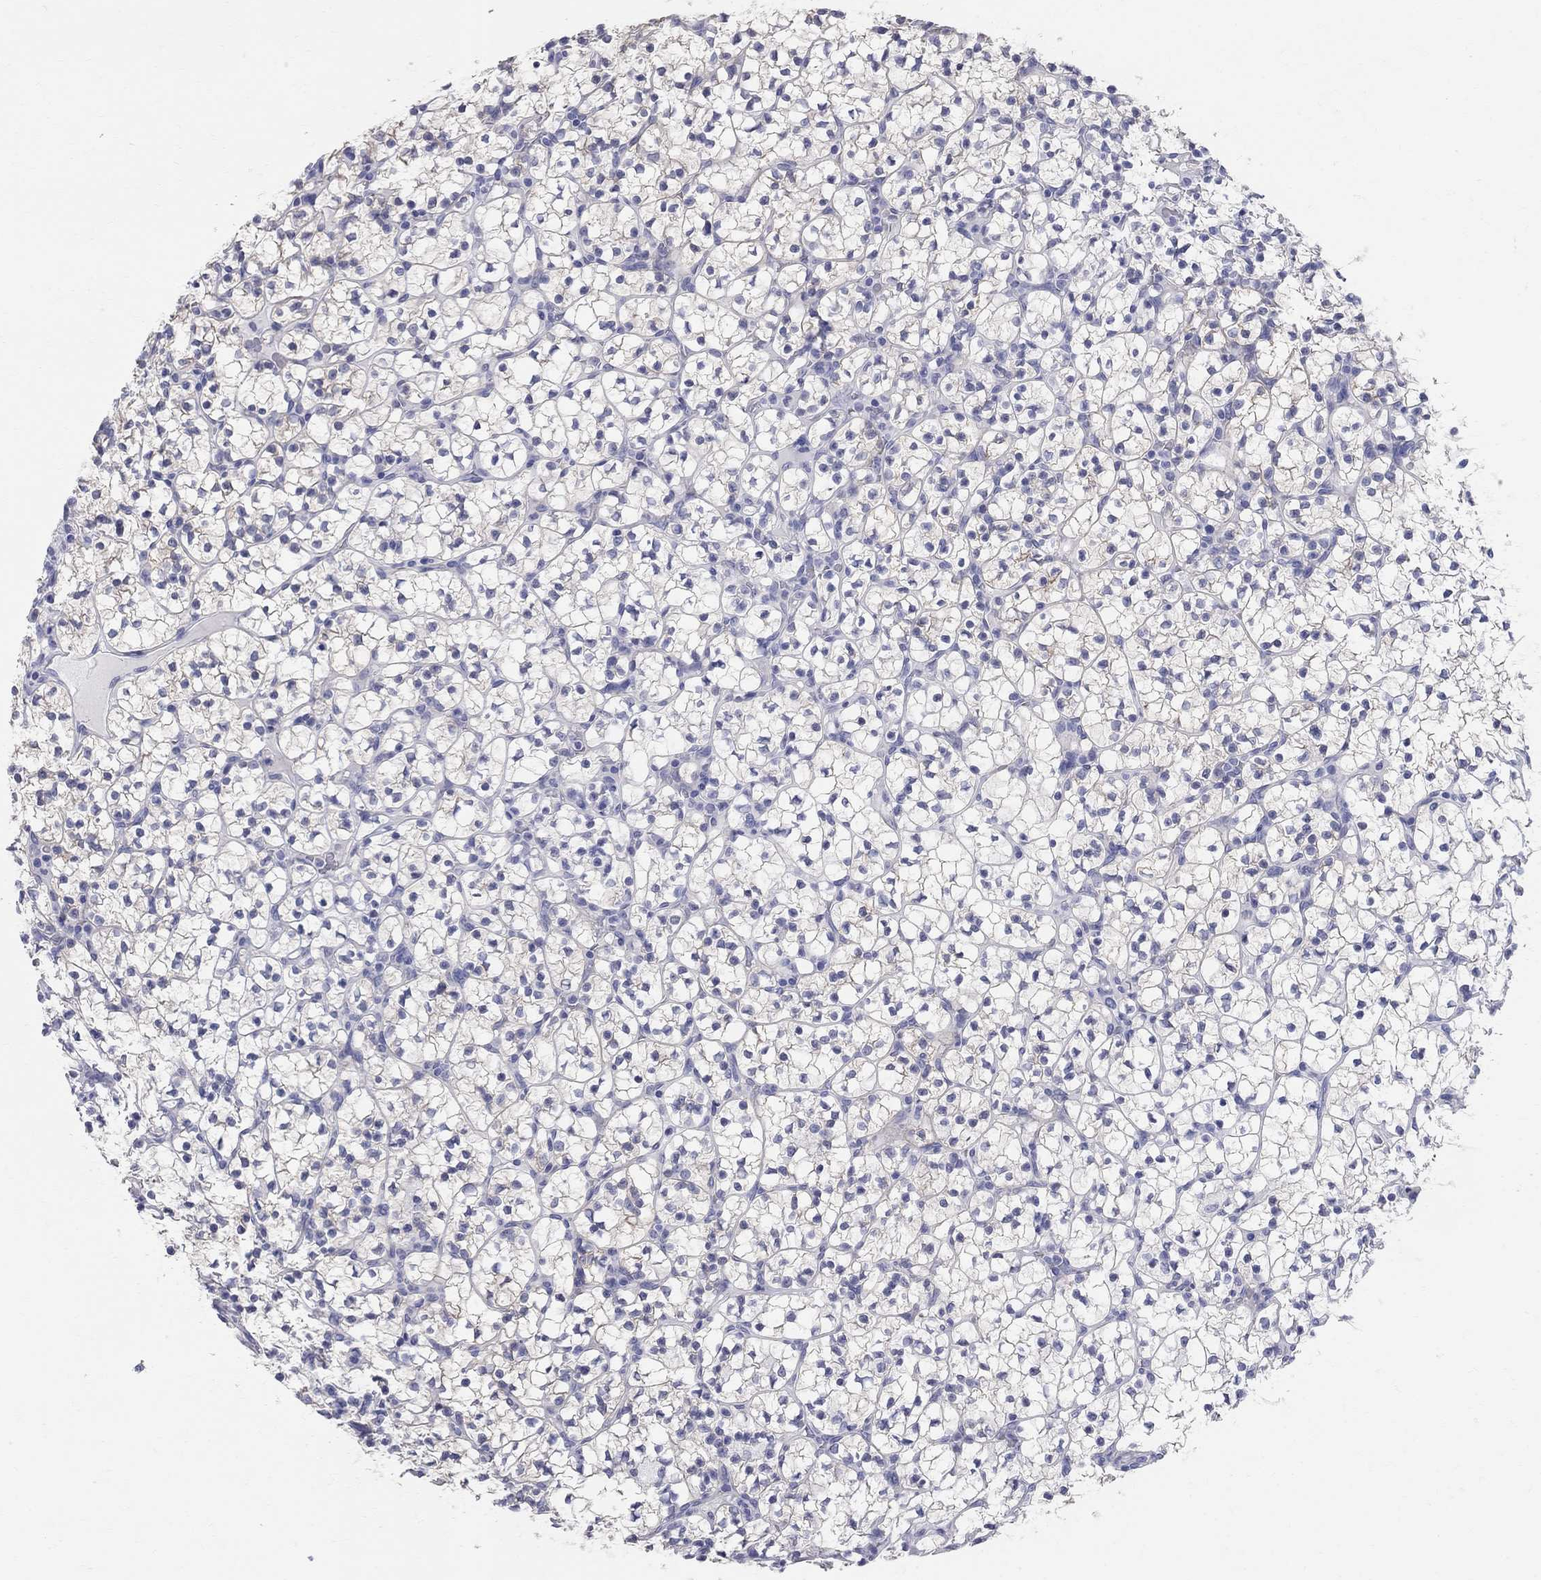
{"staining": {"intensity": "negative", "quantity": "none", "location": "none"}, "tissue": "renal cancer", "cell_type": "Tumor cells", "image_type": "cancer", "snomed": [{"axis": "morphology", "description": "Adenocarcinoma, NOS"}, {"axis": "topography", "description": "Kidney"}], "caption": "High power microscopy image of an immunohistochemistry (IHC) histopathology image of renal cancer (adenocarcinoma), revealing no significant positivity in tumor cells.", "gene": "AOX1", "patient": {"sex": "female", "age": 89}}